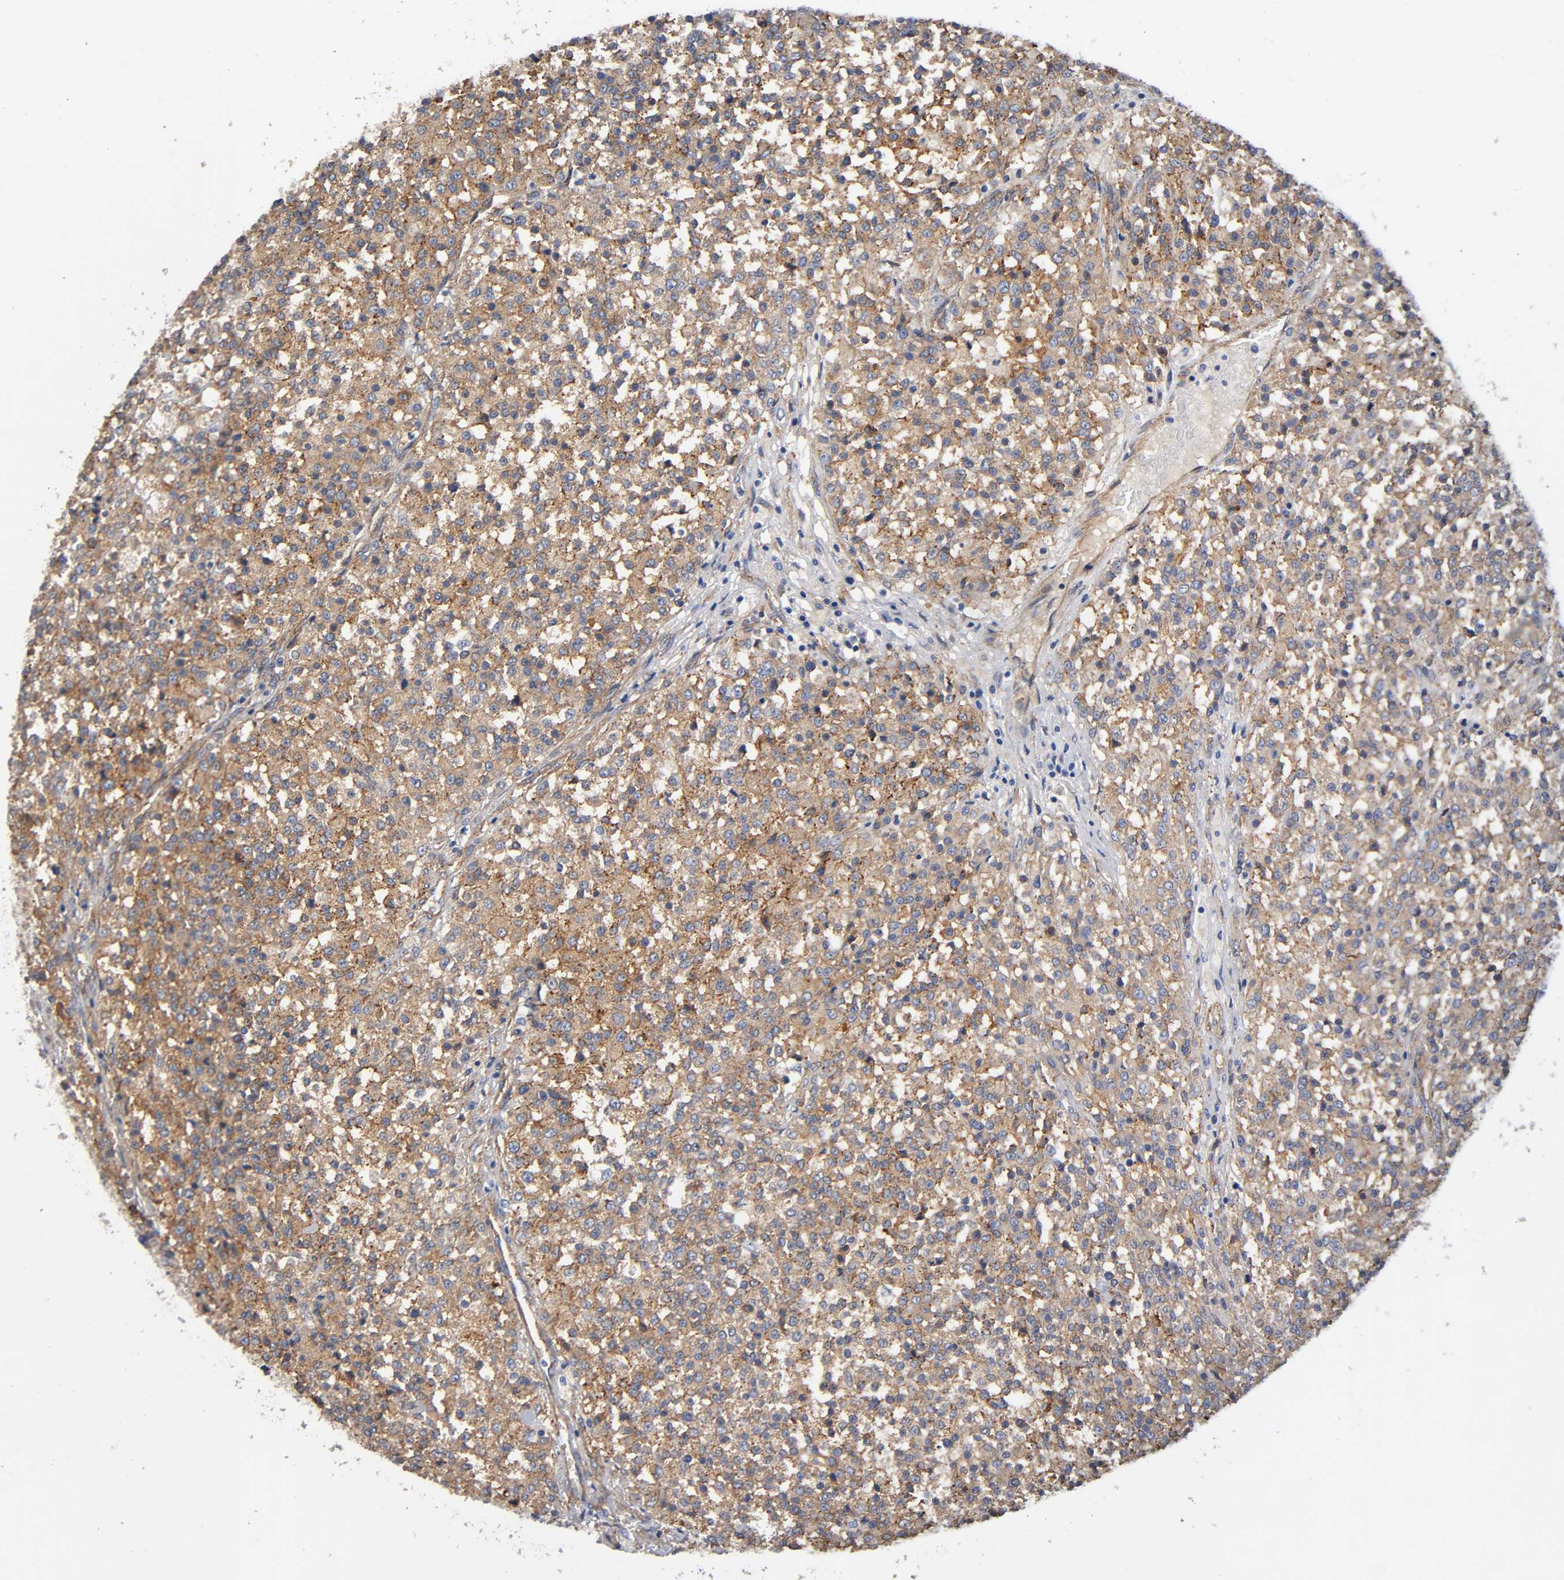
{"staining": {"intensity": "moderate", "quantity": ">75%", "location": "cytoplasmic/membranous"}, "tissue": "testis cancer", "cell_type": "Tumor cells", "image_type": "cancer", "snomed": [{"axis": "morphology", "description": "Seminoma, NOS"}, {"axis": "topography", "description": "Testis"}], "caption": "This micrograph shows testis cancer (seminoma) stained with IHC to label a protein in brown. The cytoplasmic/membranous of tumor cells show moderate positivity for the protein. Nuclei are counter-stained blue.", "gene": "MARS1", "patient": {"sex": "male", "age": 59}}